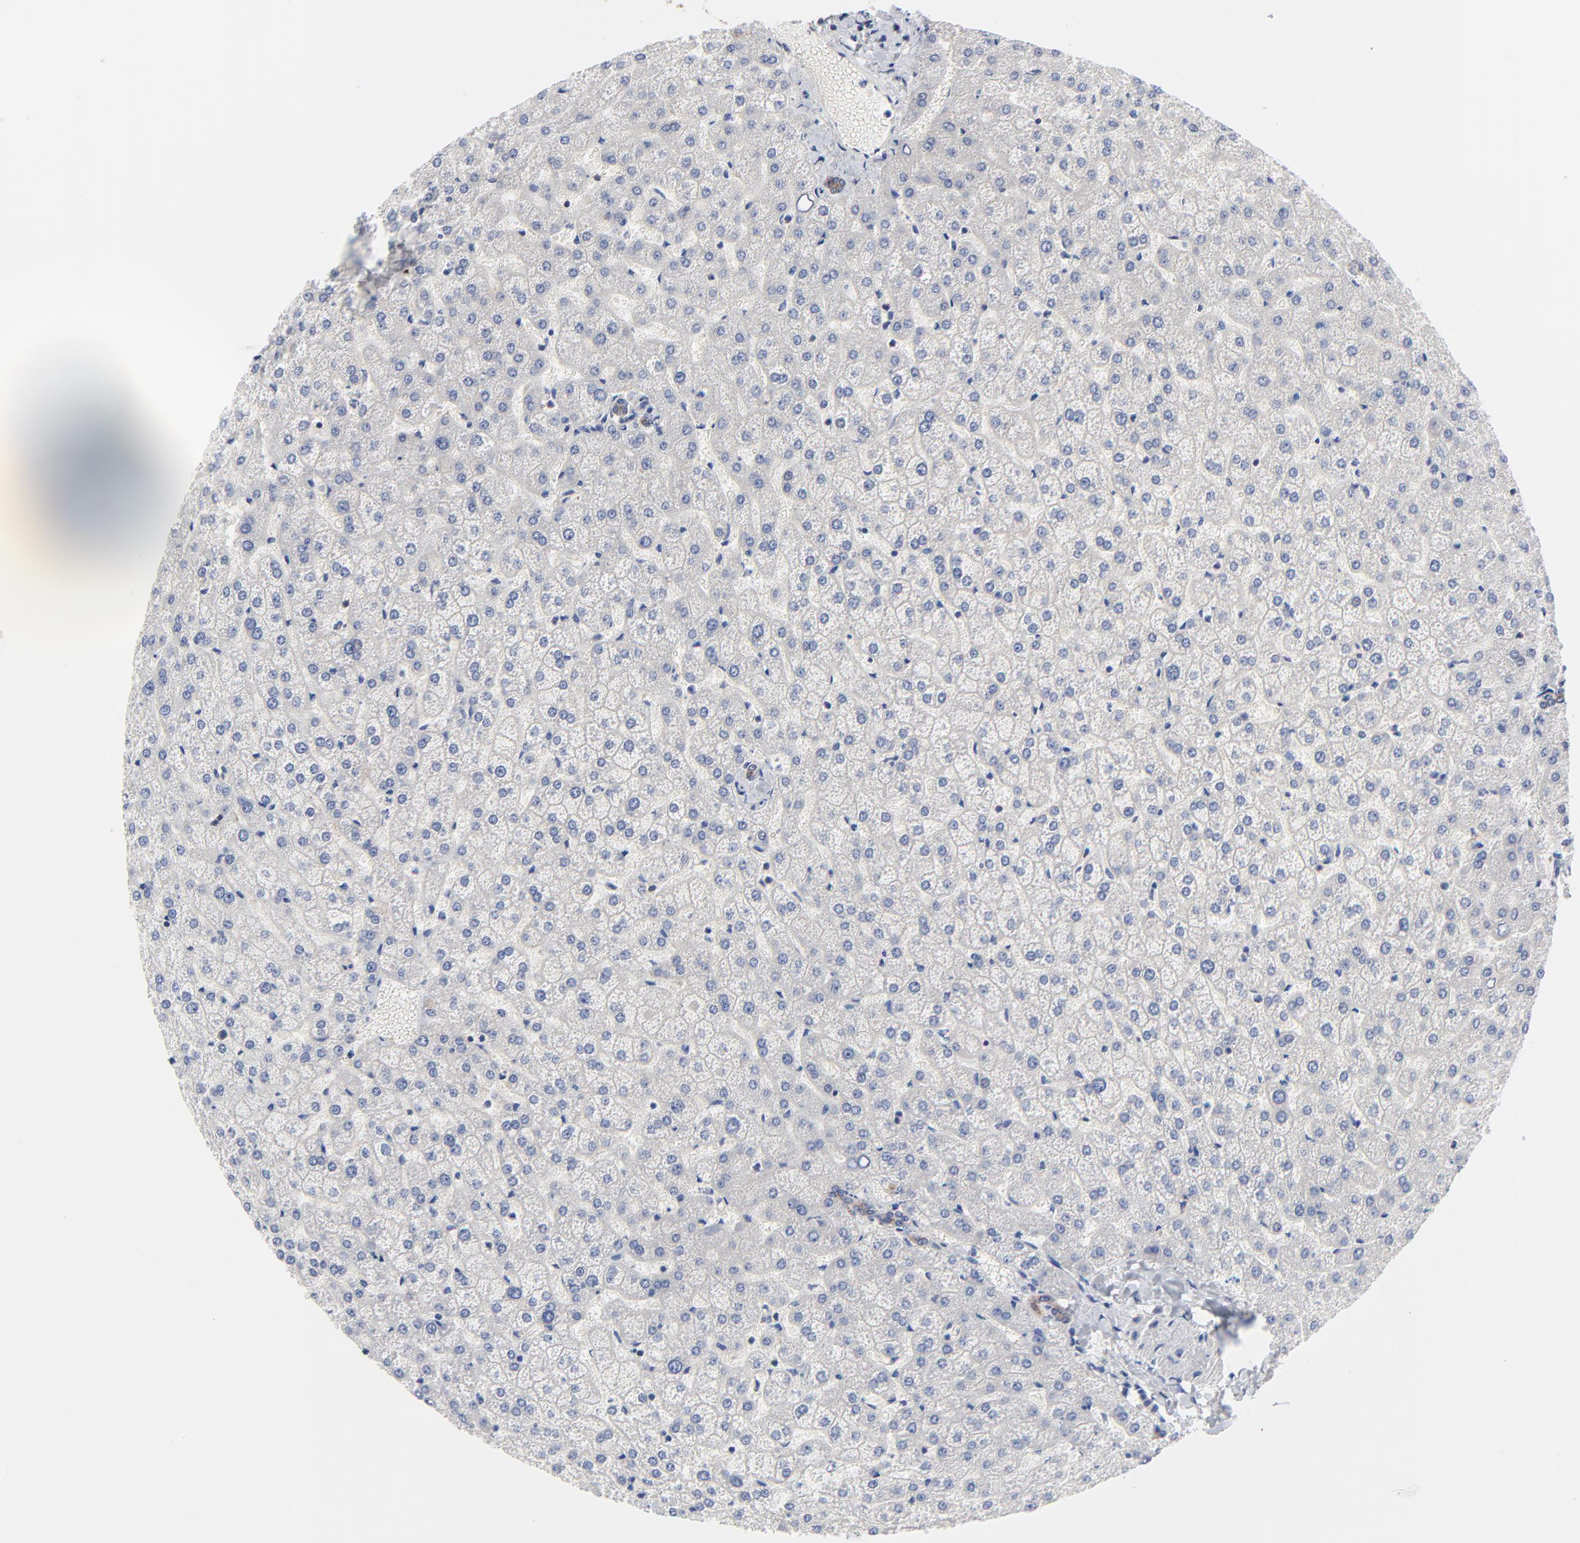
{"staining": {"intensity": "moderate", "quantity": ">75%", "location": "cytoplasmic/membranous"}, "tissue": "liver", "cell_type": "Cholangiocytes", "image_type": "normal", "snomed": [{"axis": "morphology", "description": "Normal tissue, NOS"}, {"axis": "topography", "description": "Liver"}], "caption": "A brown stain shows moderate cytoplasmic/membranous positivity of a protein in cholangiocytes of benign liver. The protein of interest is shown in brown color, while the nuclei are stained blue.", "gene": "CD2AP", "patient": {"sex": "female", "age": 32}}